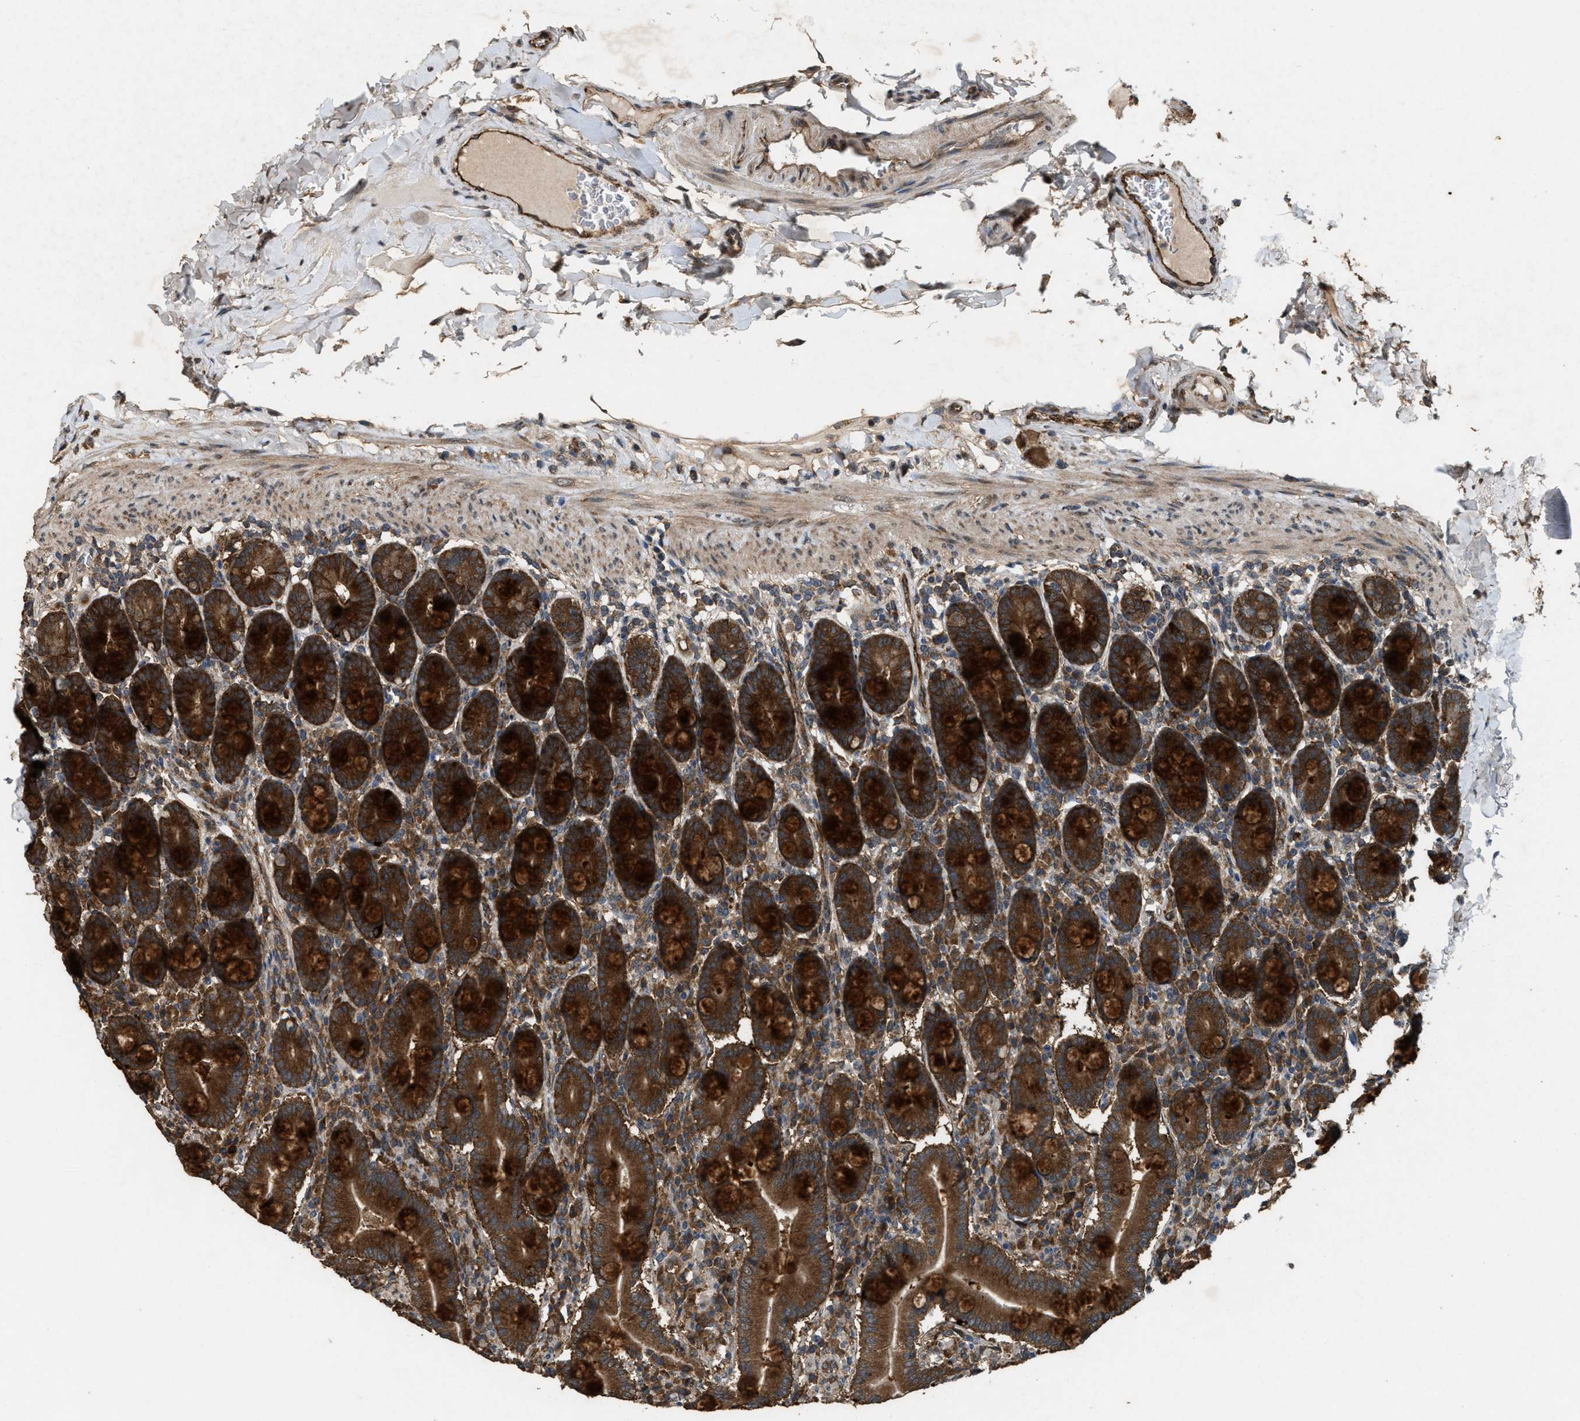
{"staining": {"intensity": "strong", "quantity": ">75%", "location": "cytoplasmic/membranous"}, "tissue": "duodenum", "cell_type": "Glandular cells", "image_type": "normal", "snomed": [{"axis": "morphology", "description": "Normal tissue, NOS"}, {"axis": "topography", "description": "Duodenum"}], "caption": "Human duodenum stained for a protein (brown) exhibits strong cytoplasmic/membranous positive positivity in about >75% of glandular cells.", "gene": "ARHGEF5", "patient": {"sex": "male", "age": 50}}